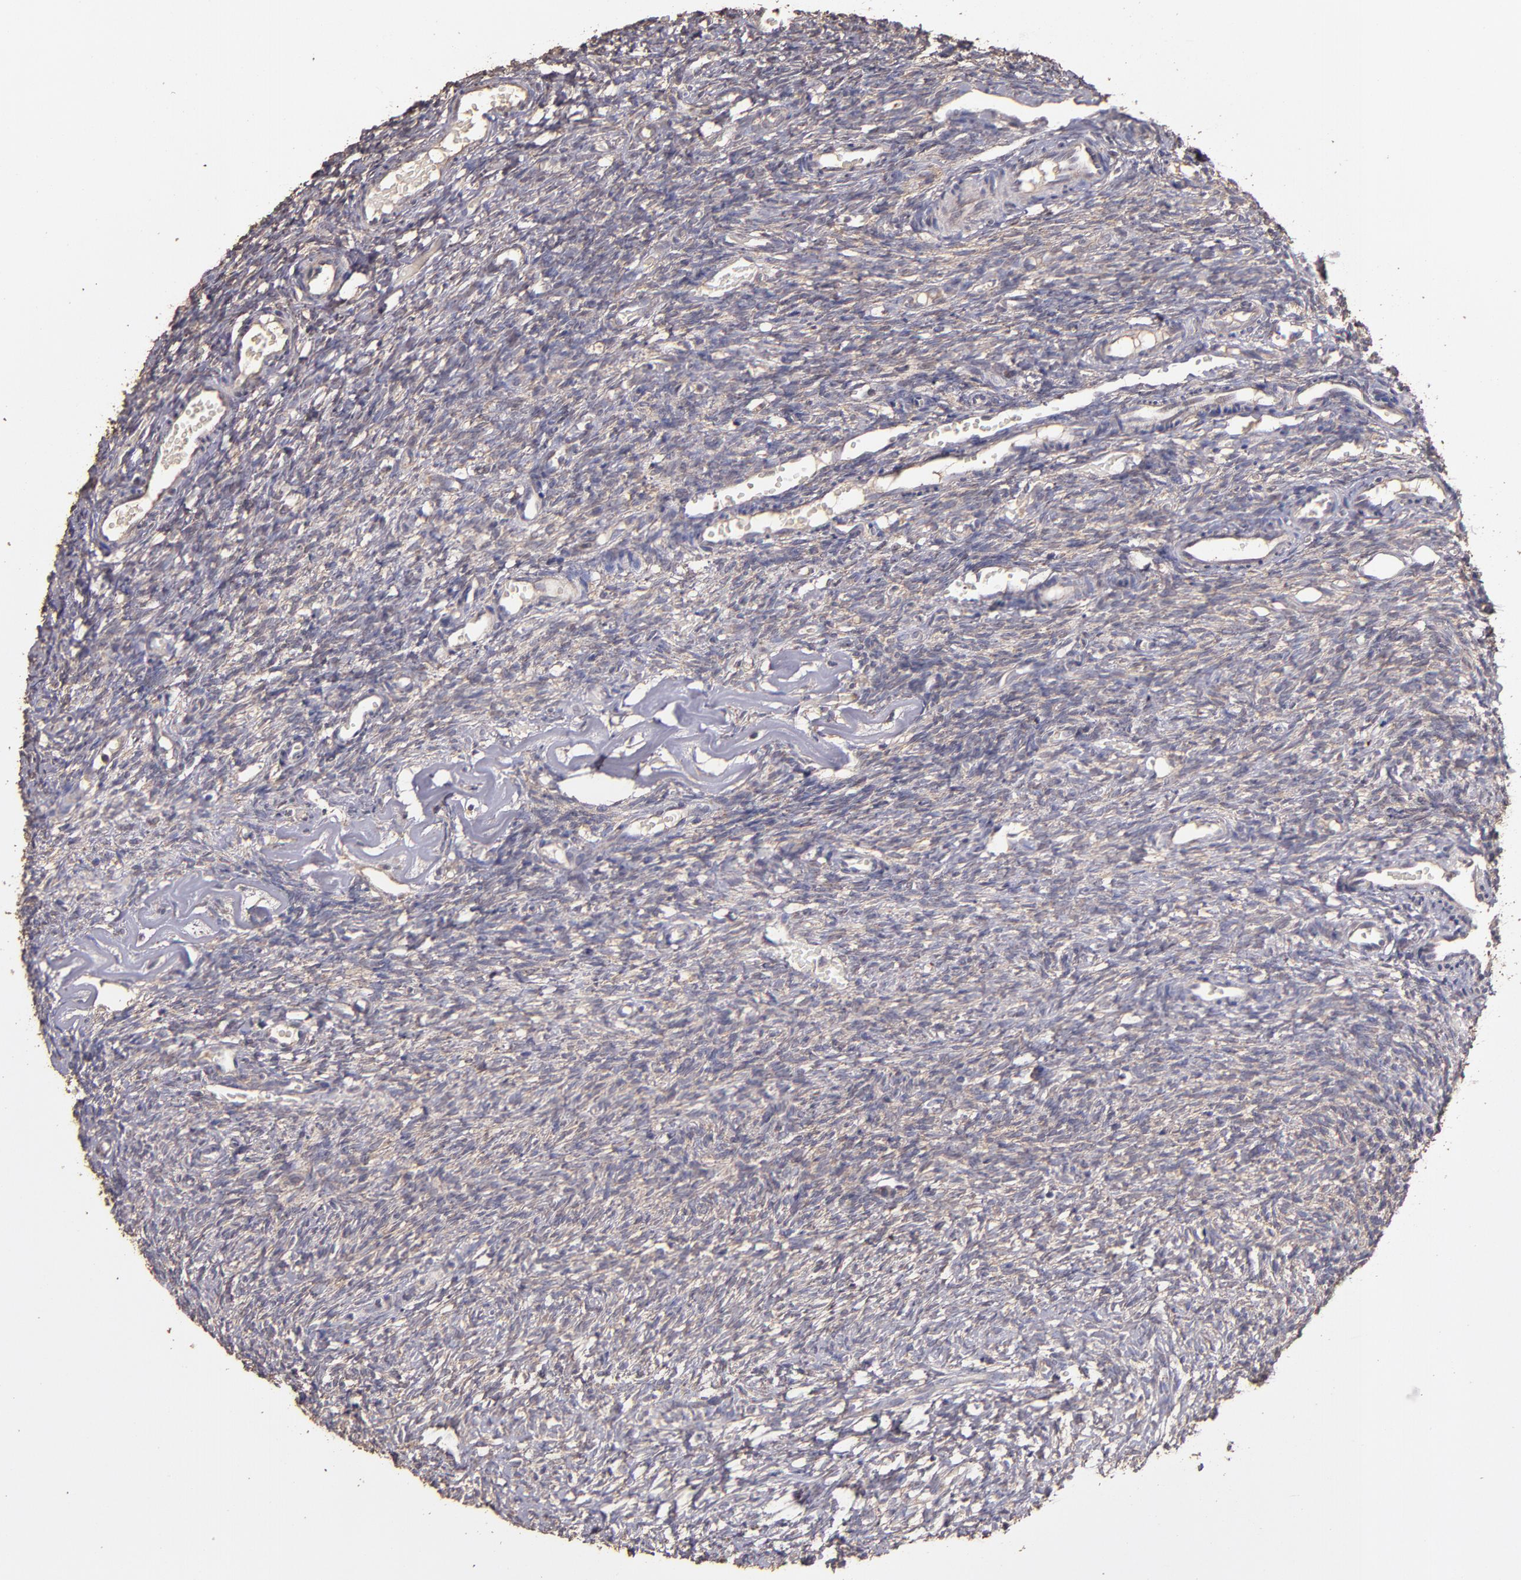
{"staining": {"intensity": "negative", "quantity": "none", "location": "none"}, "tissue": "ovary", "cell_type": "Ovarian stroma cells", "image_type": "normal", "snomed": [{"axis": "morphology", "description": "Normal tissue, NOS"}, {"axis": "topography", "description": "Ovary"}], "caption": "This is an immunohistochemistry (IHC) photomicrograph of unremarkable ovary. There is no positivity in ovarian stroma cells.", "gene": "HECTD1", "patient": {"sex": "female", "age": 35}}